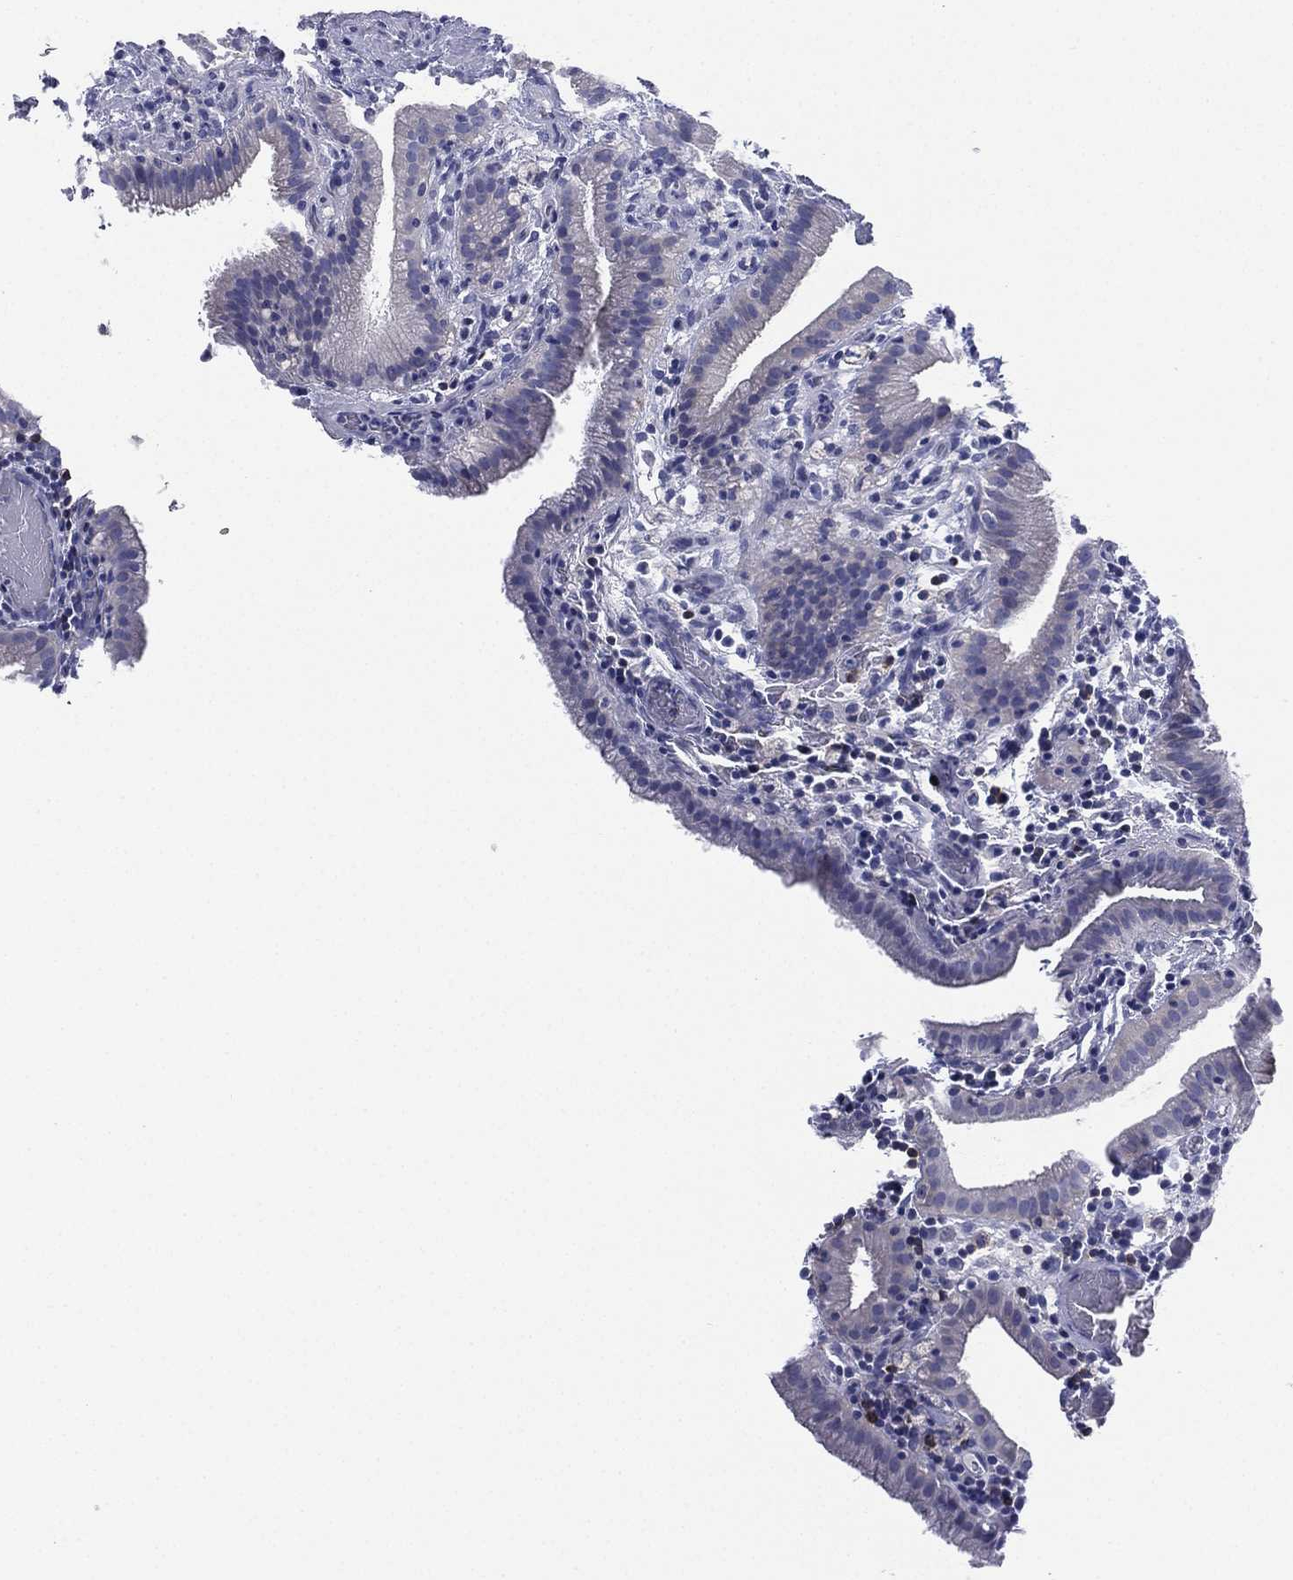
{"staining": {"intensity": "negative", "quantity": "none", "location": "none"}, "tissue": "gallbladder", "cell_type": "Glandular cells", "image_type": "normal", "snomed": [{"axis": "morphology", "description": "Normal tissue, NOS"}, {"axis": "topography", "description": "Gallbladder"}], "caption": "Micrograph shows no protein expression in glandular cells of benign gallbladder. (DAB IHC with hematoxylin counter stain).", "gene": "FCER2", "patient": {"sex": "male", "age": 62}}